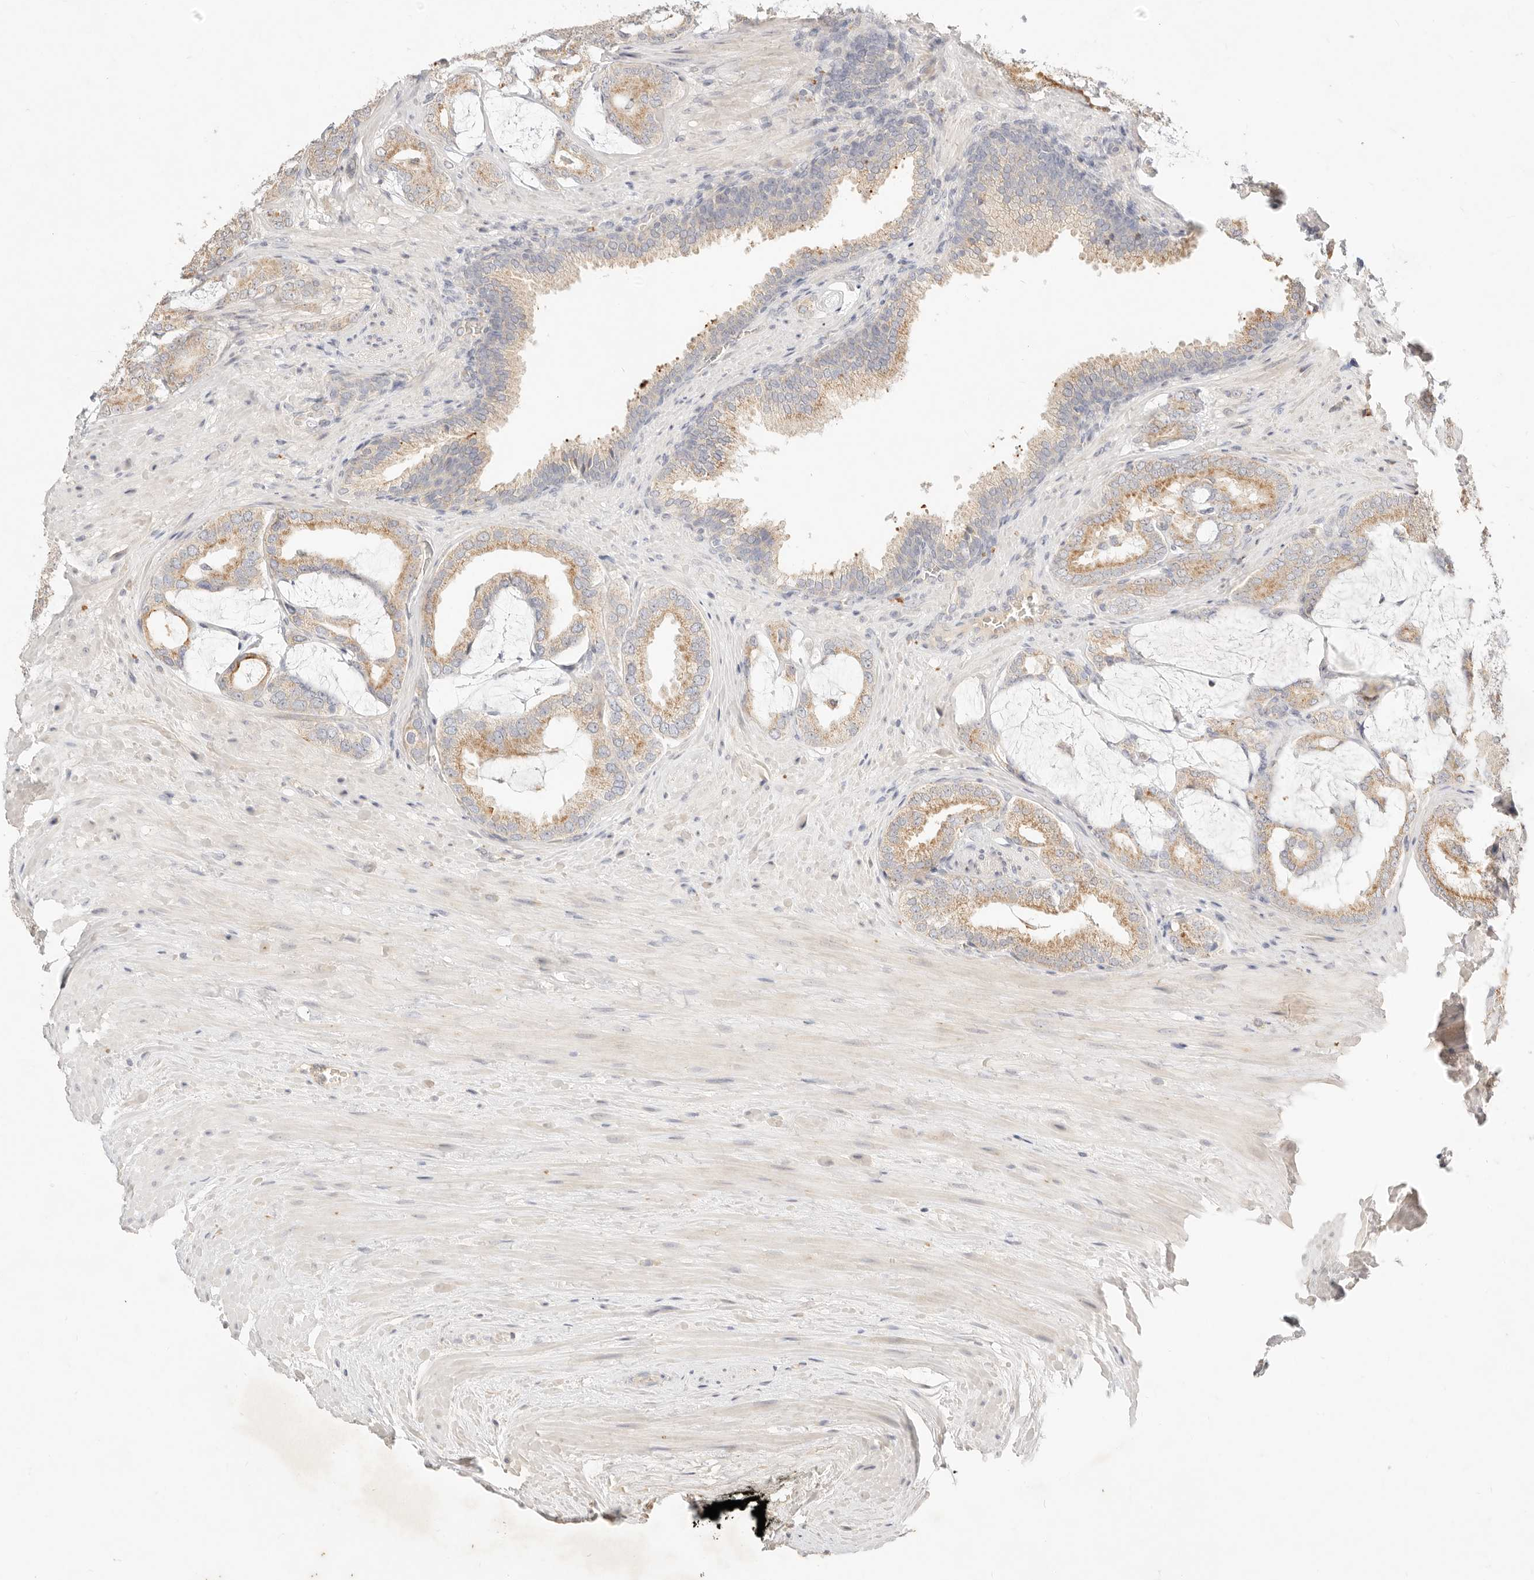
{"staining": {"intensity": "moderate", "quantity": "25%-75%", "location": "cytoplasmic/membranous"}, "tissue": "prostate cancer", "cell_type": "Tumor cells", "image_type": "cancer", "snomed": [{"axis": "morphology", "description": "Adenocarcinoma, Low grade"}, {"axis": "topography", "description": "Prostate"}], "caption": "An IHC photomicrograph of tumor tissue is shown. Protein staining in brown highlights moderate cytoplasmic/membranous positivity in prostate low-grade adenocarcinoma within tumor cells. Nuclei are stained in blue.", "gene": "ACOX1", "patient": {"sex": "male", "age": 71}}